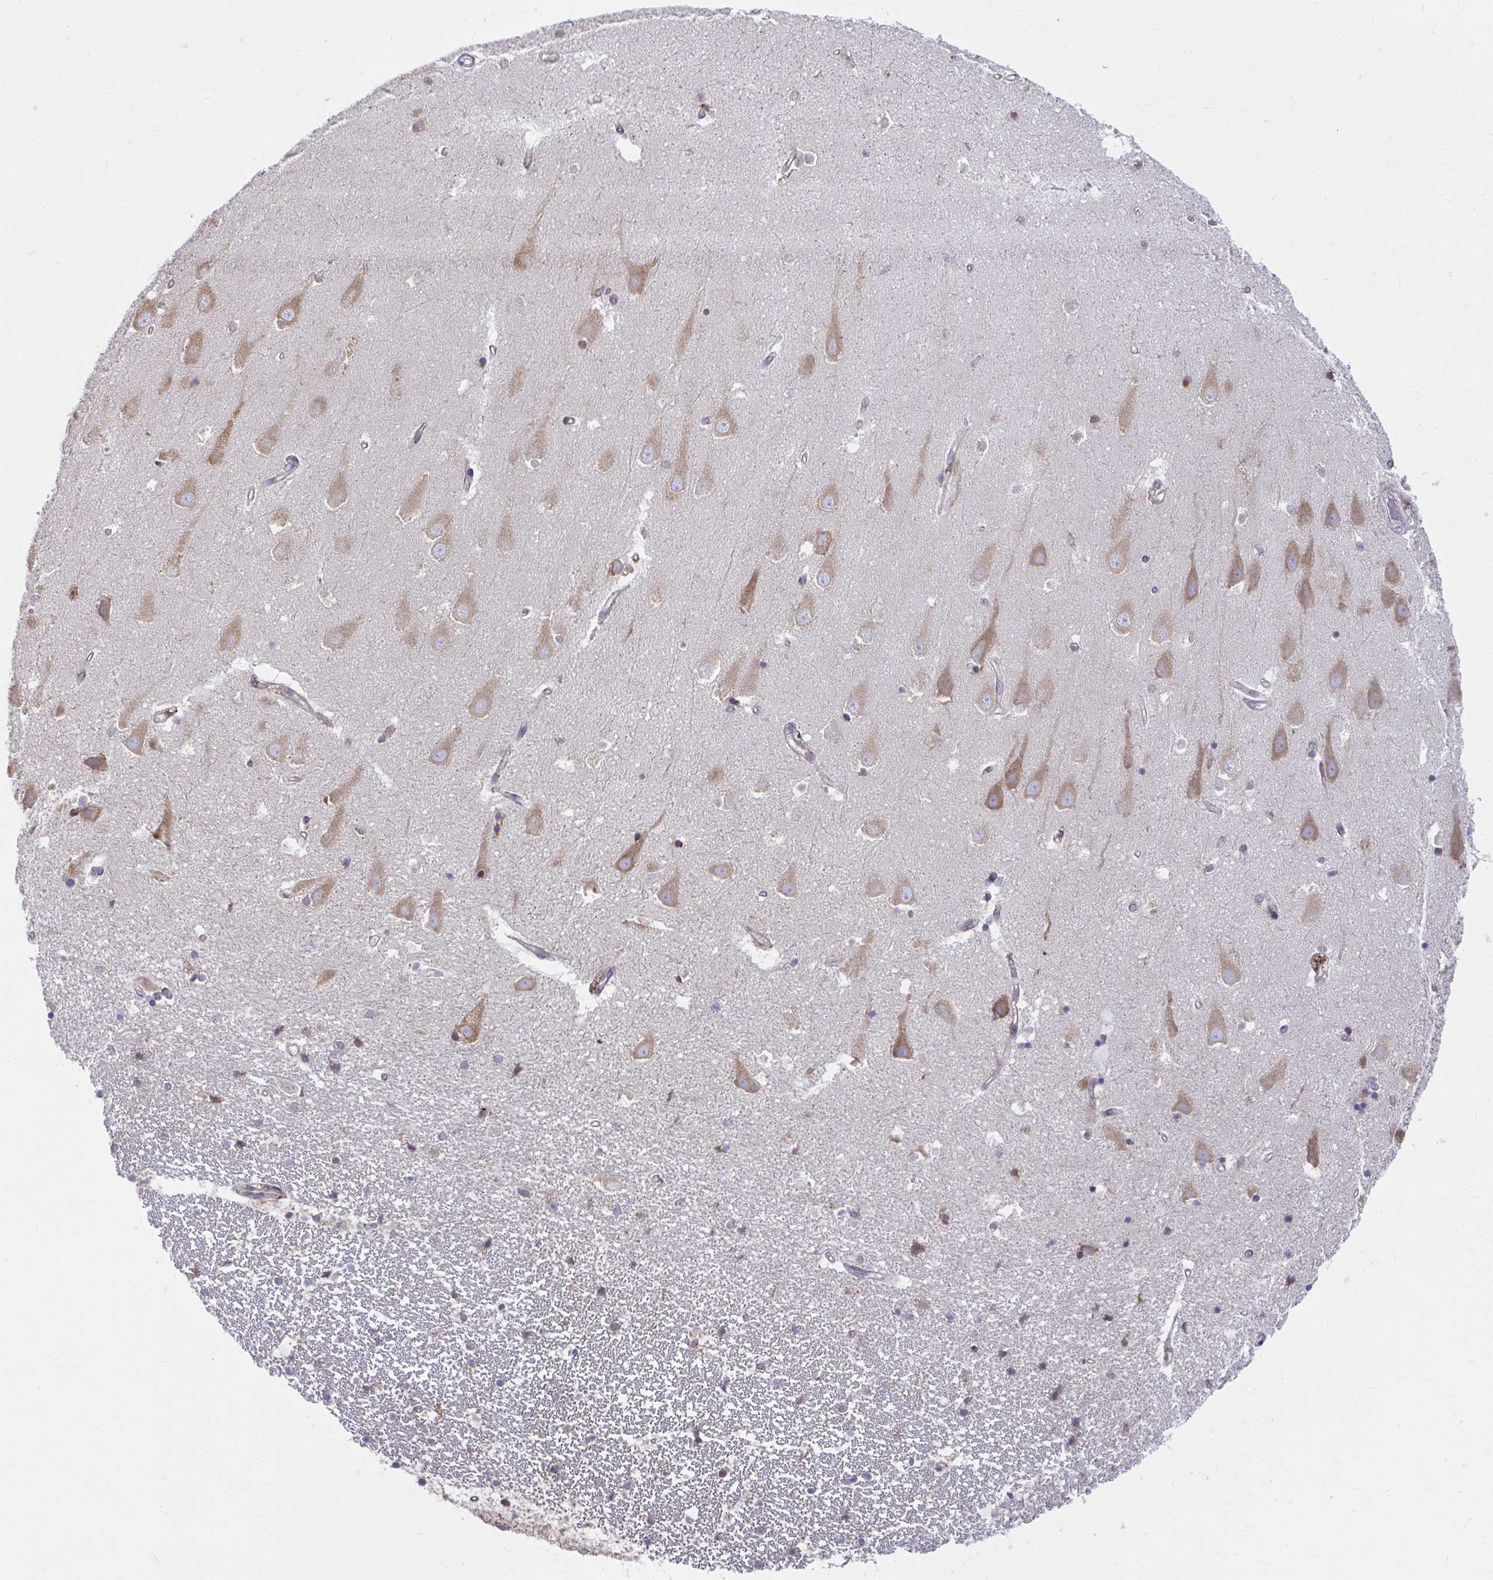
{"staining": {"intensity": "weak", "quantity": "<25%", "location": "cytoplasmic/membranous"}, "tissue": "hippocampus", "cell_type": "Glial cells", "image_type": "normal", "snomed": [{"axis": "morphology", "description": "Normal tissue, NOS"}, {"axis": "topography", "description": "Hippocampus"}], "caption": "The micrograph shows no staining of glial cells in benign hippocampus. (Stains: DAB immunohistochemistry with hematoxylin counter stain, Microscopy: brightfield microscopy at high magnification).", "gene": "NMNAT1", "patient": {"sex": "male", "age": 63}}